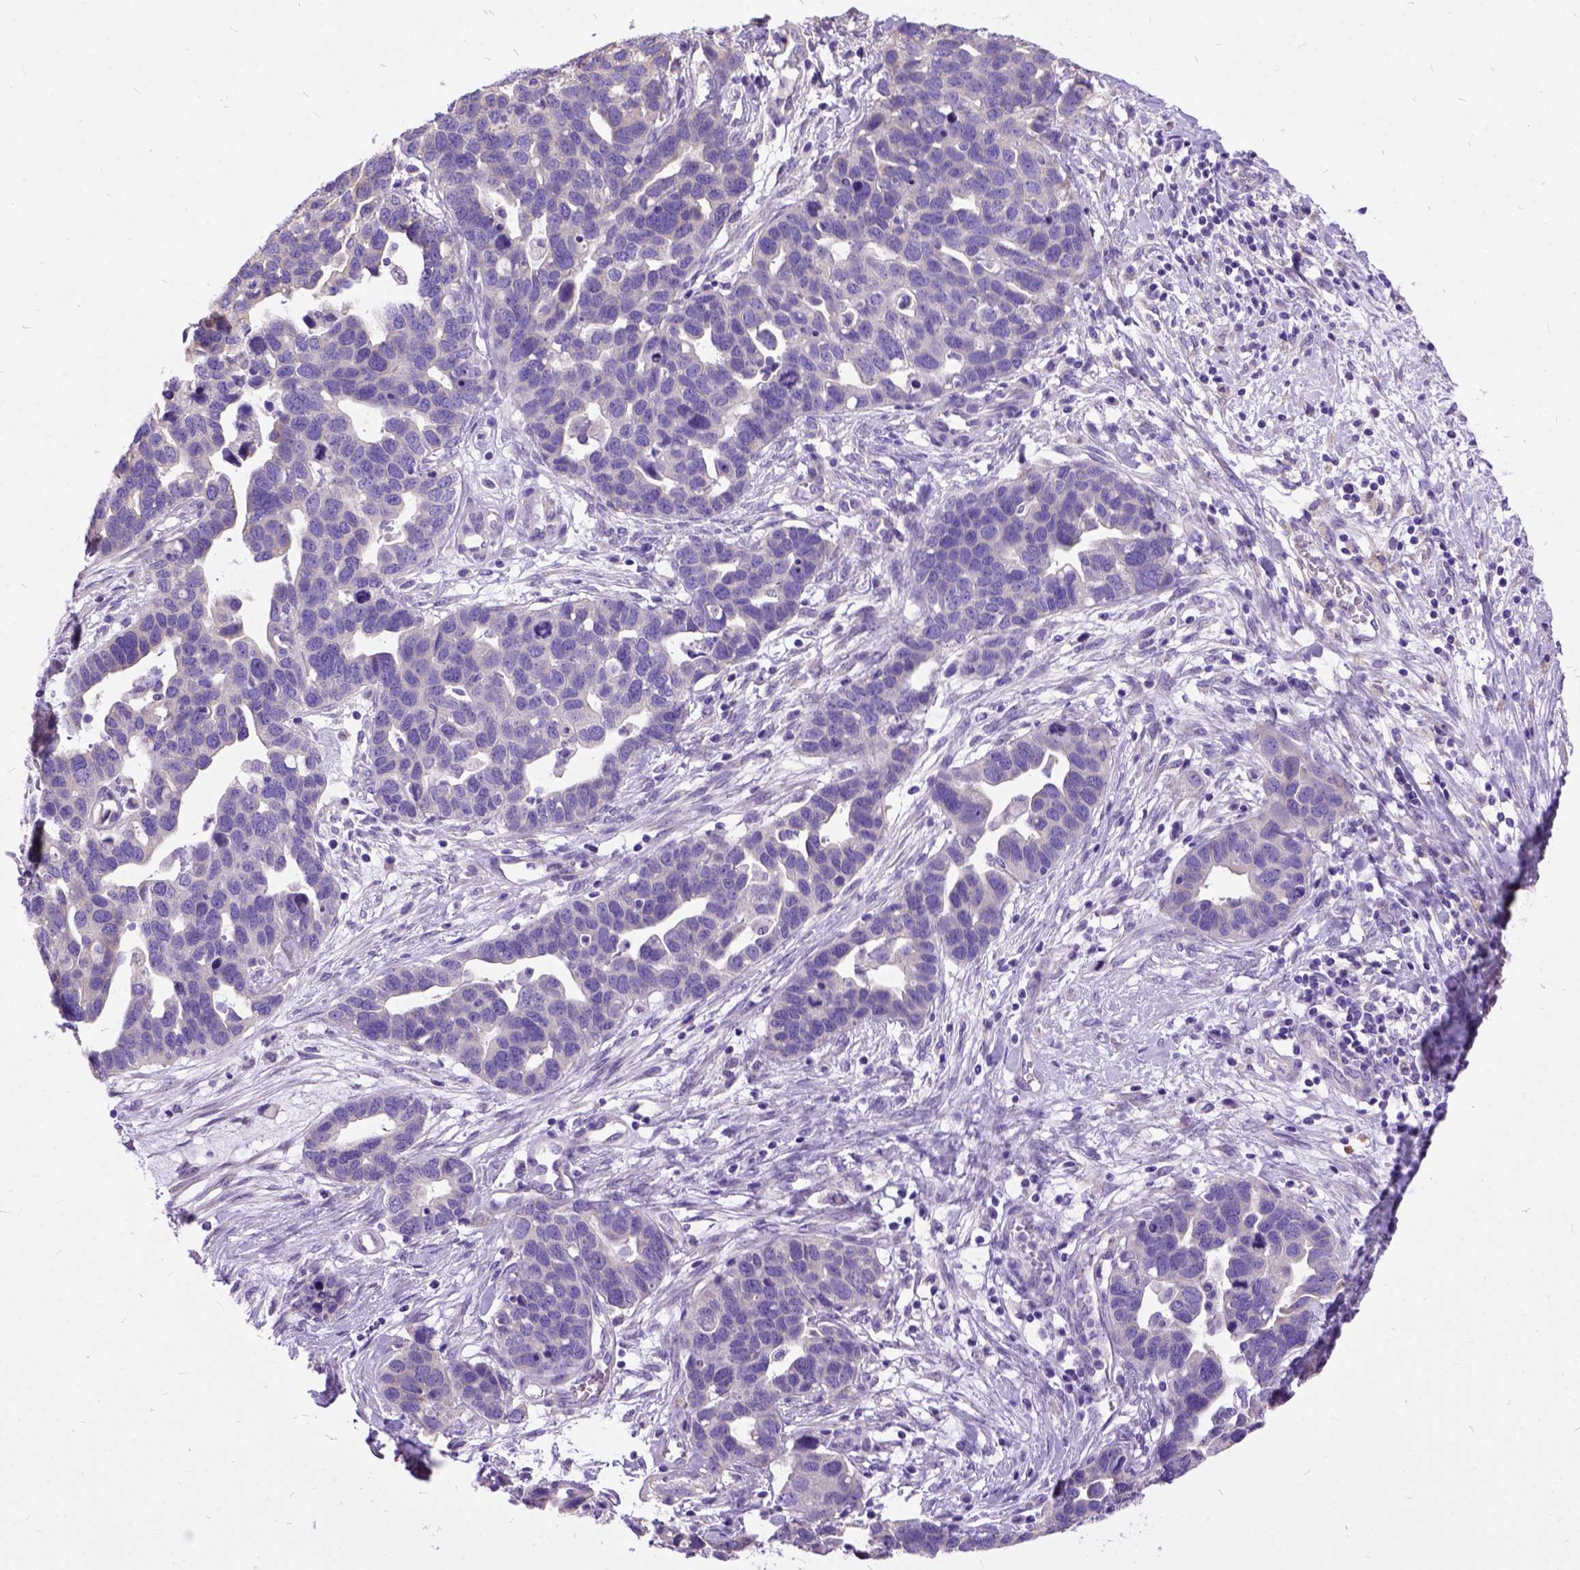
{"staining": {"intensity": "negative", "quantity": "none", "location": "none"}, "tissue": "ovarian cancer", "cell_type": "Tumor cells", "image_type": "cancer", "snomed": [{"axis": "morphology", "description": "Cystadenocarcinoma, serous, NOS"}, {"axis": "topography", "description": "Ovary"}], "caption": "Tumor cells are negative for brown protein staining in ovarian cancer (serous cystadenocarcinoma).", "gene": "CFAP54", "patient": {"sex": "female", "age": 54}}